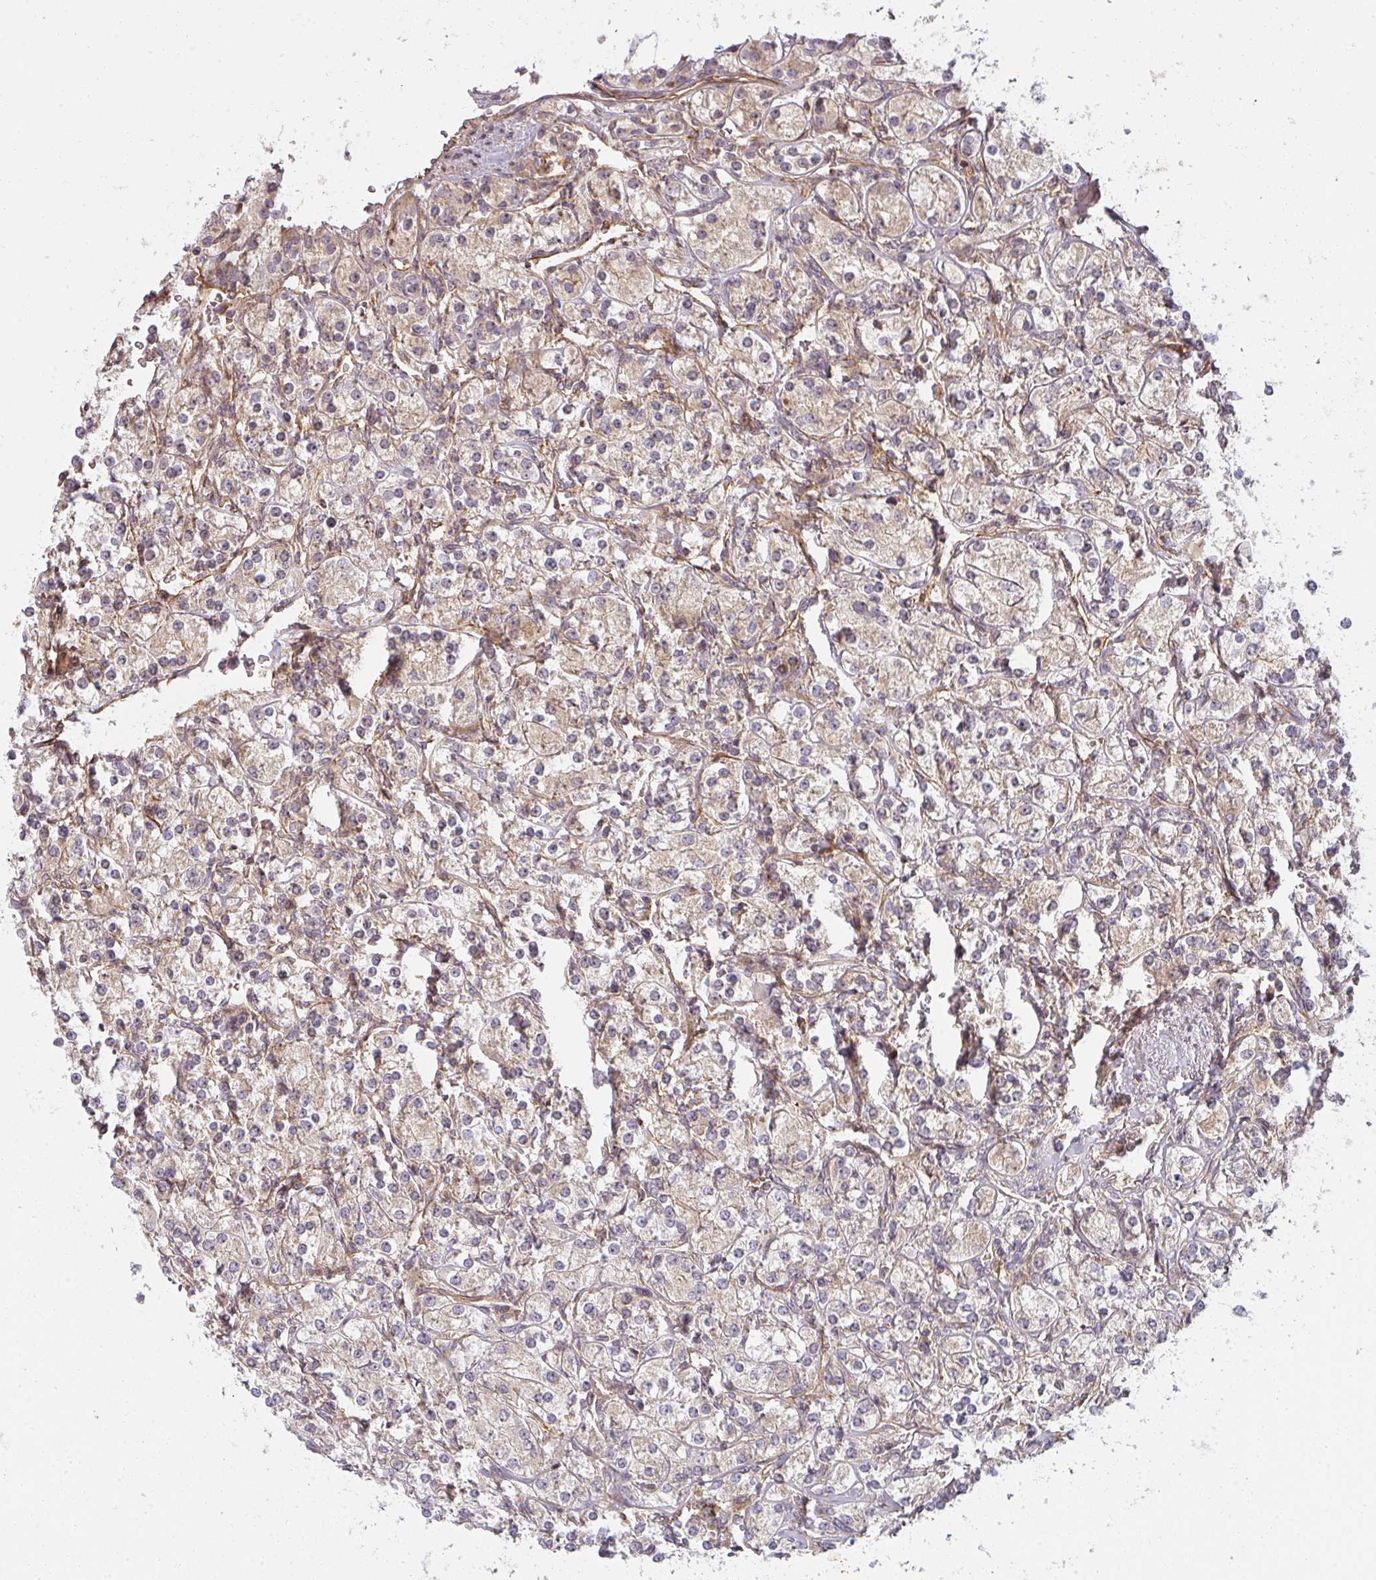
{"staining": {"intensity": "weak", "quantity": ">75%", "location": "cytoplasmic/membranous"}, "tissue": "renal cancer", "cell_type": "Tumor cells", "image_type": "cancer", "snomed": [{"axis": "morphology", "description": "Adenocarcinoma, NOS"}, {"axis": "topography", "description": "Kidney"}], "caption": "Immunohistochemical staining of human adenocarcinoma (renal) shows low levels of weak cytoplasmic/membranous staining in about >75% of tumor cells.", "gene": "CNOT1", "patient": {"sex": "male", "age": 77}}